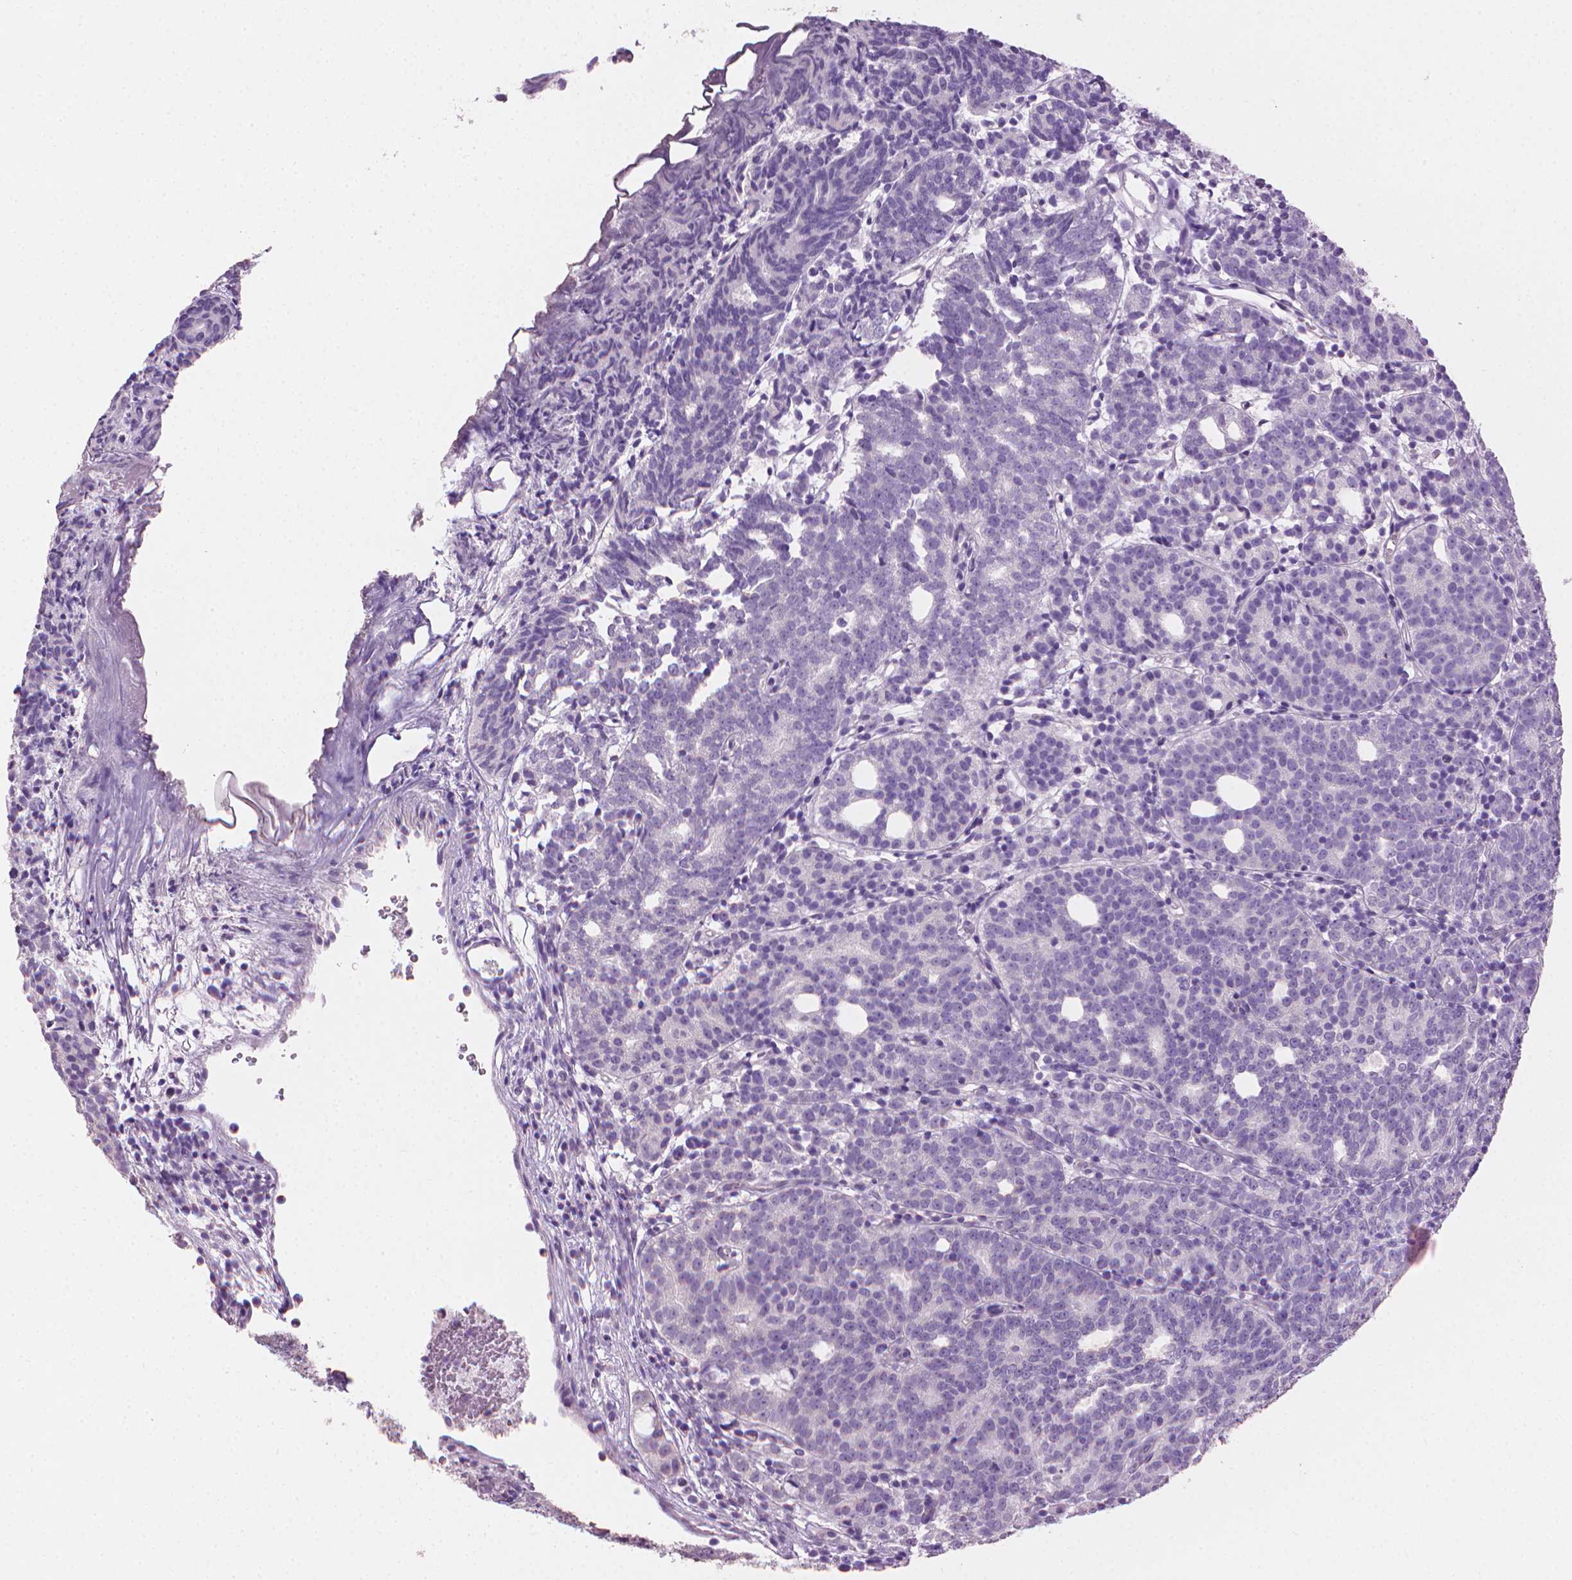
{"staining": {"intensity": "negative", "quantity": "none", "location": "none"}, "tissue": "prostate cancer", "cell_type": "Tumor cells", "image_type": "cancer", "snomed": [{"axis": "morphology", "description": "Adenocarcinoma, High grade"}, {"axis": "topography", "description": "Prostate"}], "caption": "Immunohistochemical staining of human prostate adenocarcinoma (high-grade) demonstrates no significant expression in tumor cells. (Brightfield microscopy of DAB immunohistochemistry at high magnification).", "gene": "MLANA", "patient": {"sex": "male", "age": 53}}